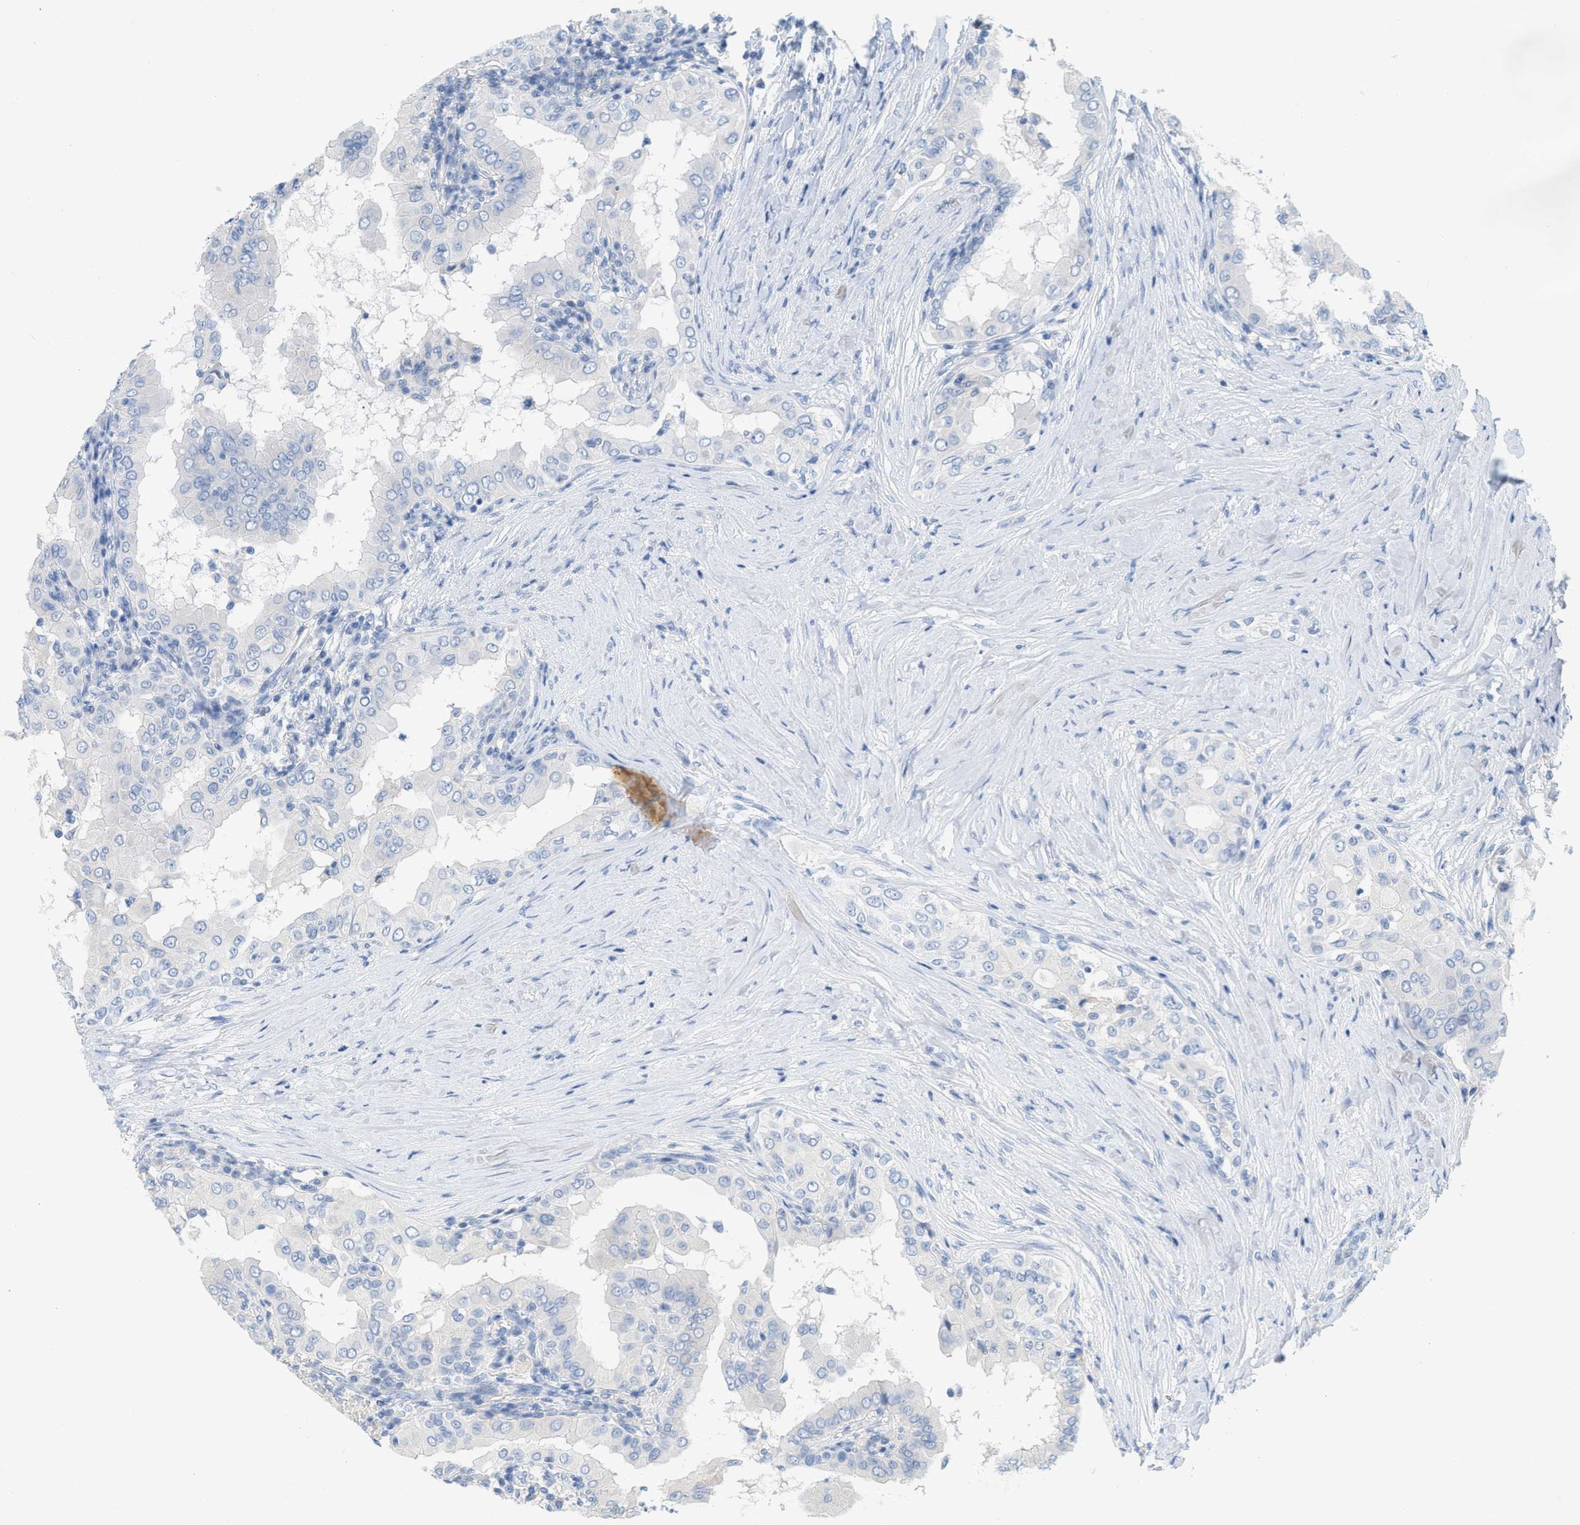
{"staining": {"intensity": "negative", "quantity": "none", "location": "none"}, "tissue": "thyroid cancer", "cell_type": "Tumor cells", "image_type": "cancer", "snomed": [{"axis": "morphology", "description": "Papillary adenocarcinoma, NOS"}, {"axis": "topography", "description": "Thyroid gland"}], "caption": "Immunohistochemistry micrograph of neoplastic tissue: thyroid papillary adenocarcinoma stained with DAB demonstrates no significant protein staining in tumor cells. (Immunohistochemistry, brightfield microscopy, high magnification).", "gene": "PAPPA", "patient": {"sex": "male", "age": 33}}